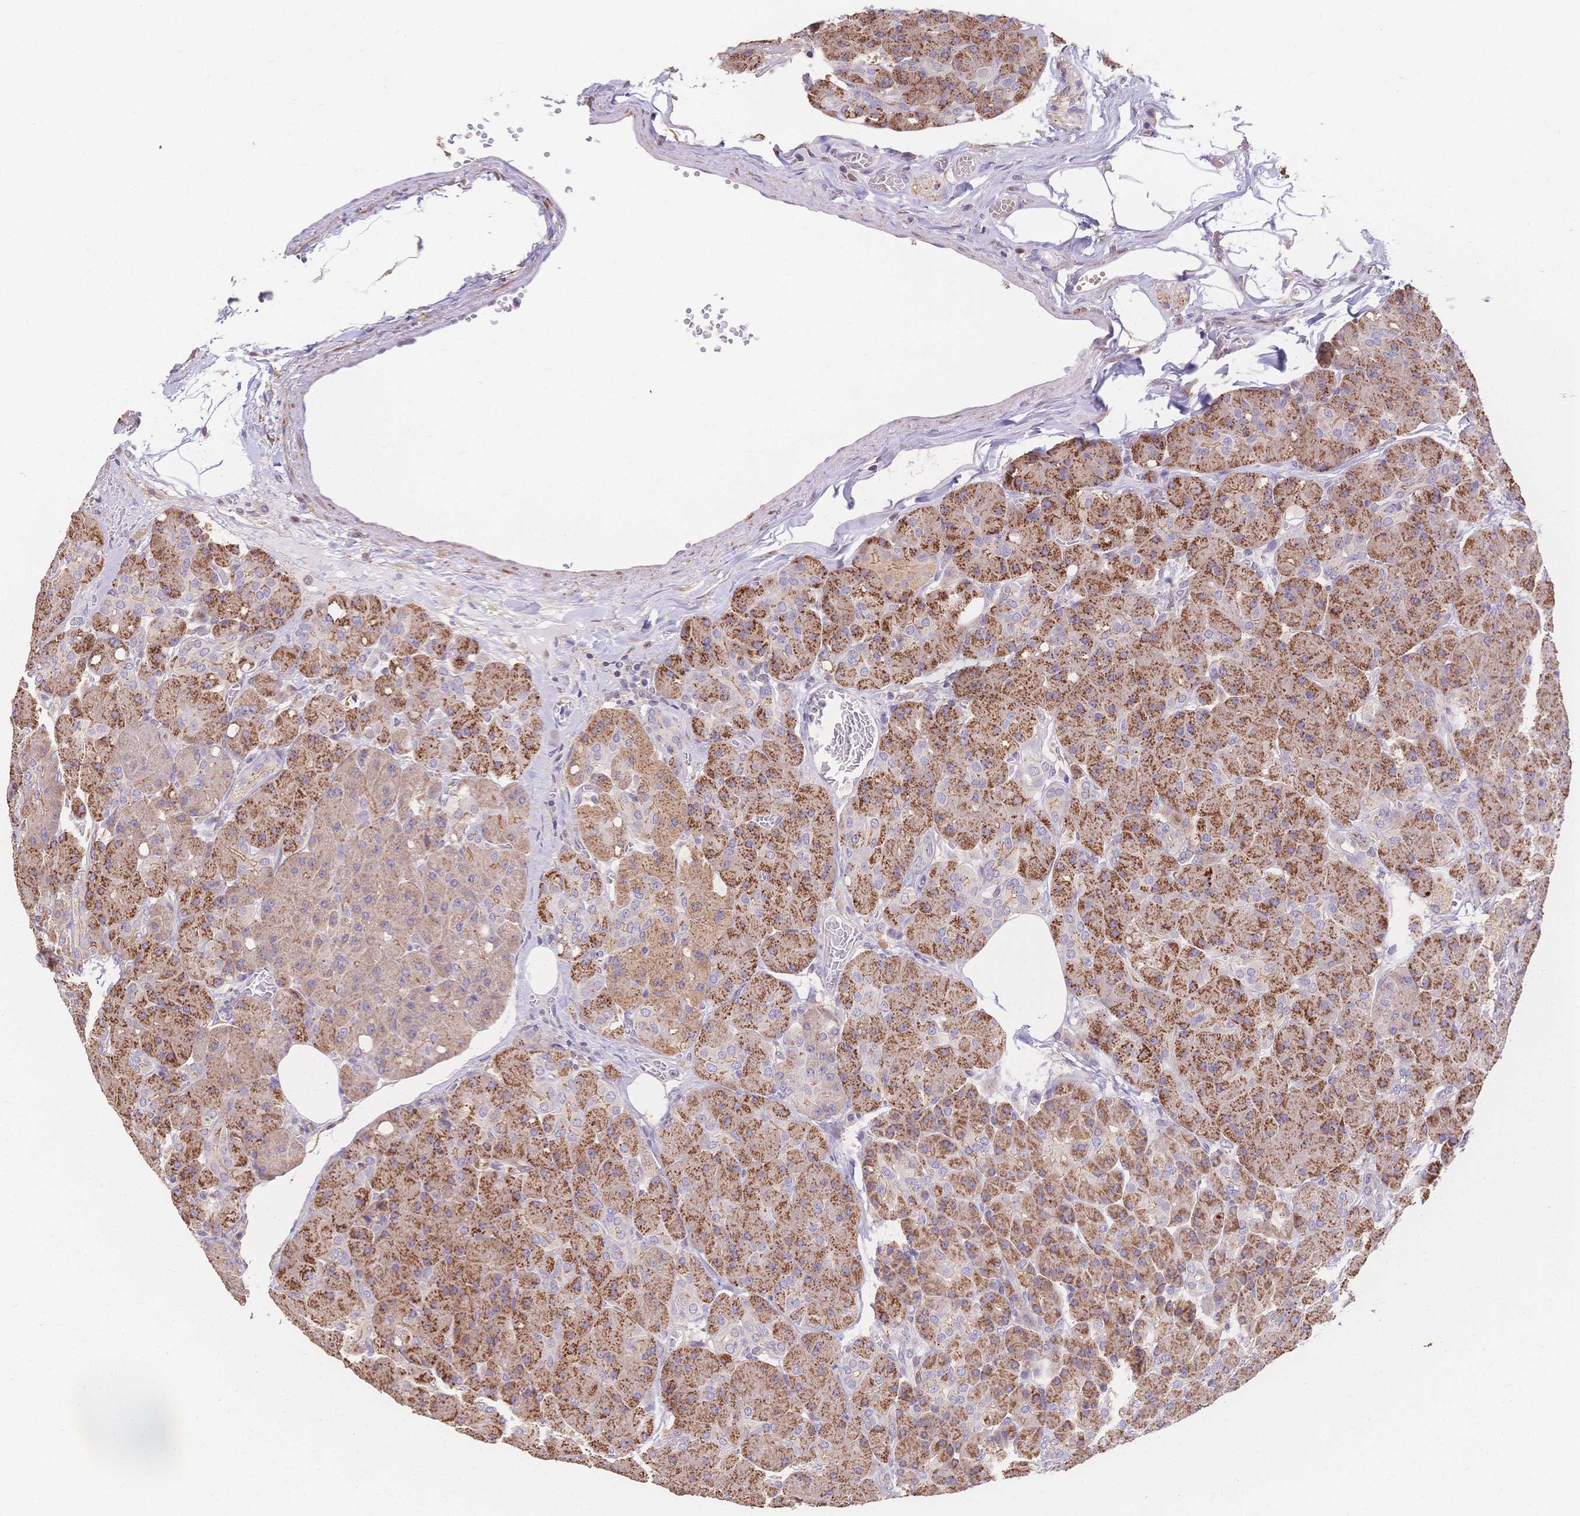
{"staining": {"intensity": "moderate", "quantity": ">75%", "location": "cytoplasmic/membranous"}, "tissue": "pancreas", "cell_type": "Exocrine glandular cells", "image_type": "normal", "snomed": [{"axis": "morphology", "description": "Normal tissue, NOS"}, {"axis": "topography", "description": "Pancreas"}], "caption": "Unremarkable pancreas displays moderate cytoplasmic/membranous staining in approximately >75% of exocrine glandular cells, visualized by immunohistochemistry.", "gene": "HS3ST5", "patient": {"sex": "male", "age": 55}}